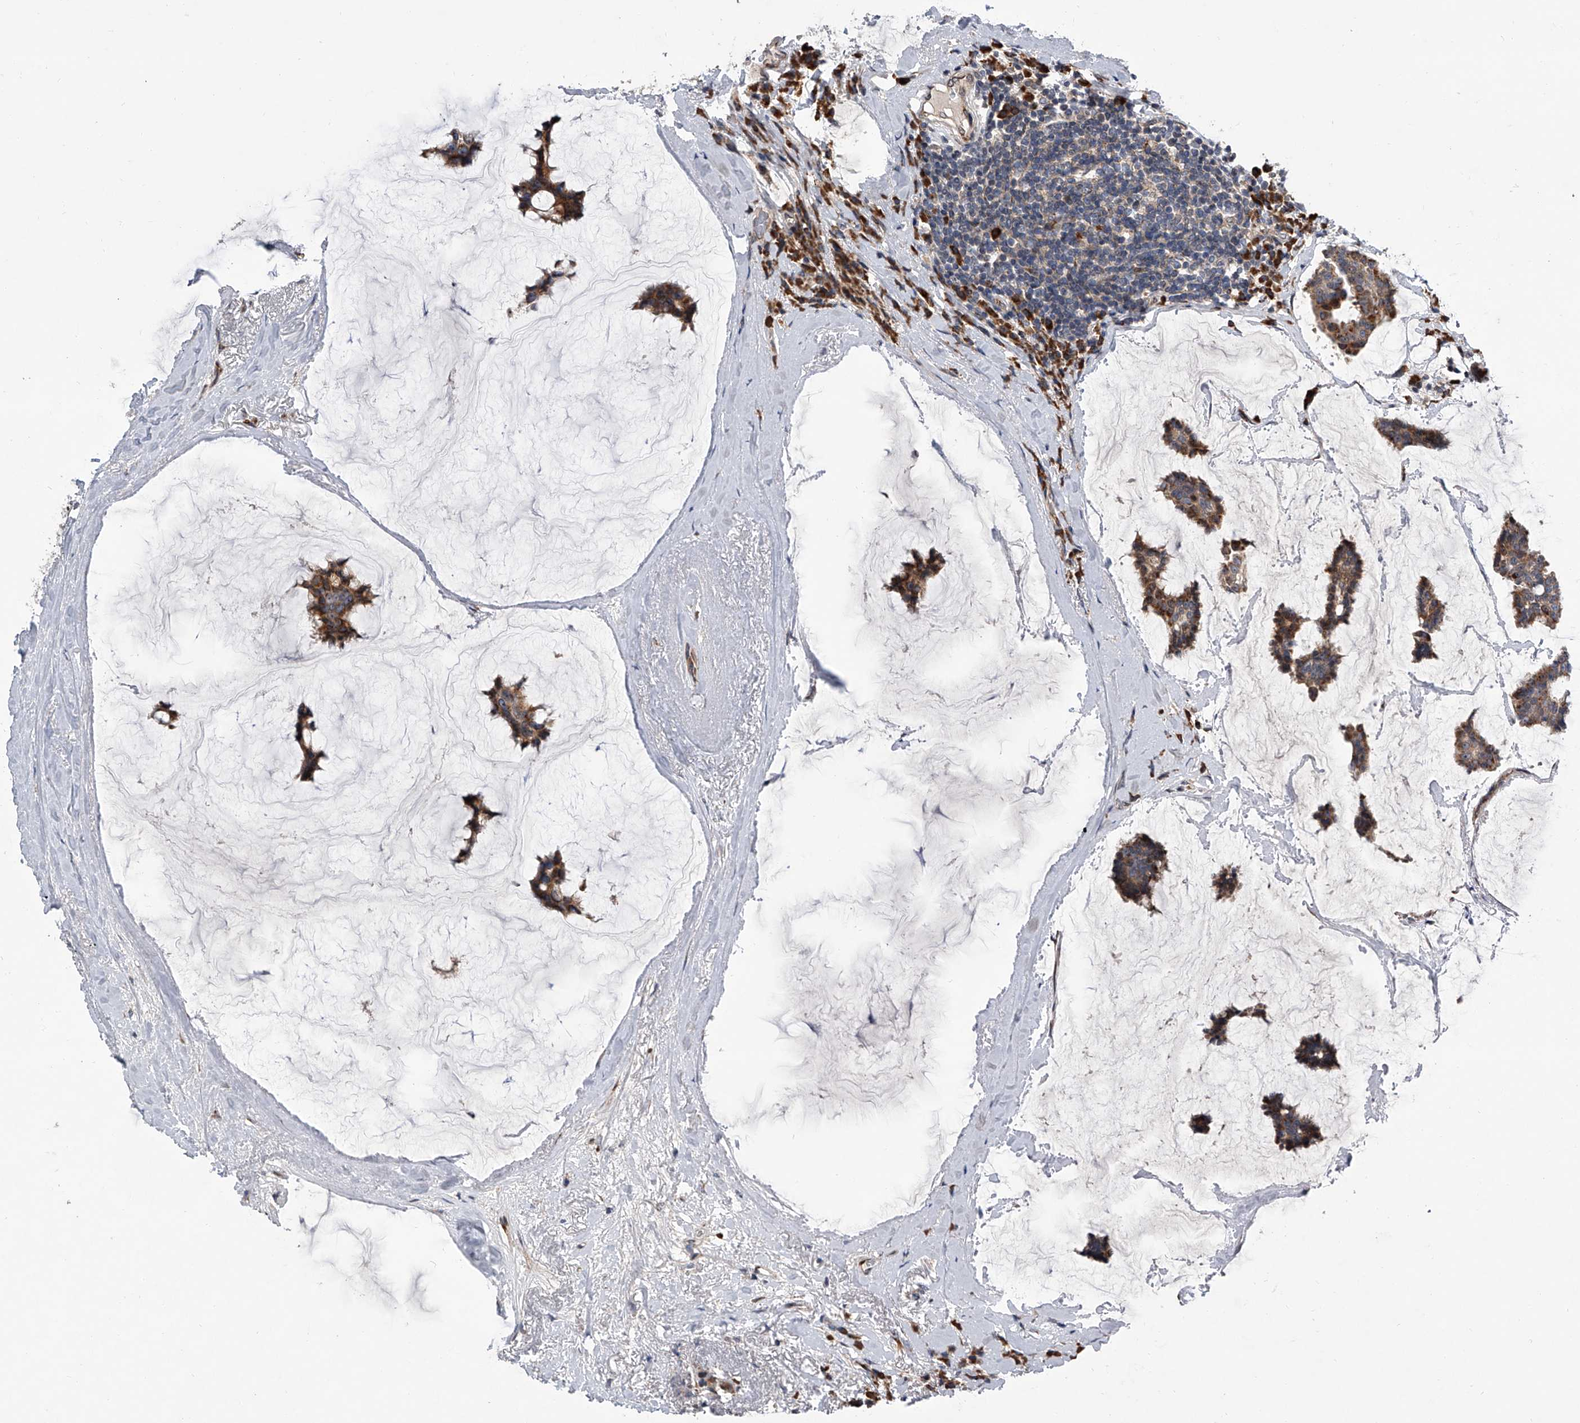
{"staining": {"intensity": "moderate", "quantity": ">75%", "location": "cytoplasmic/membranous"}, "tissue": "breast cancer", "cell_type": "Tumor cells", "image_type": "cancer", "snomed": [{"axis": "morphology", "description": "Duct carcinoma"}, {"axis": "topography", "description": "Breast"}], "caption": "Brown immunohistochemical staining in human breast cancer (infiltrating ductal carcinoma) reveals moderate cytoplasmic/membranous positivity in about >75% of tumor cells.", "gene": "DLGAP2", "patient": {"sex": "female", "age": 93}}